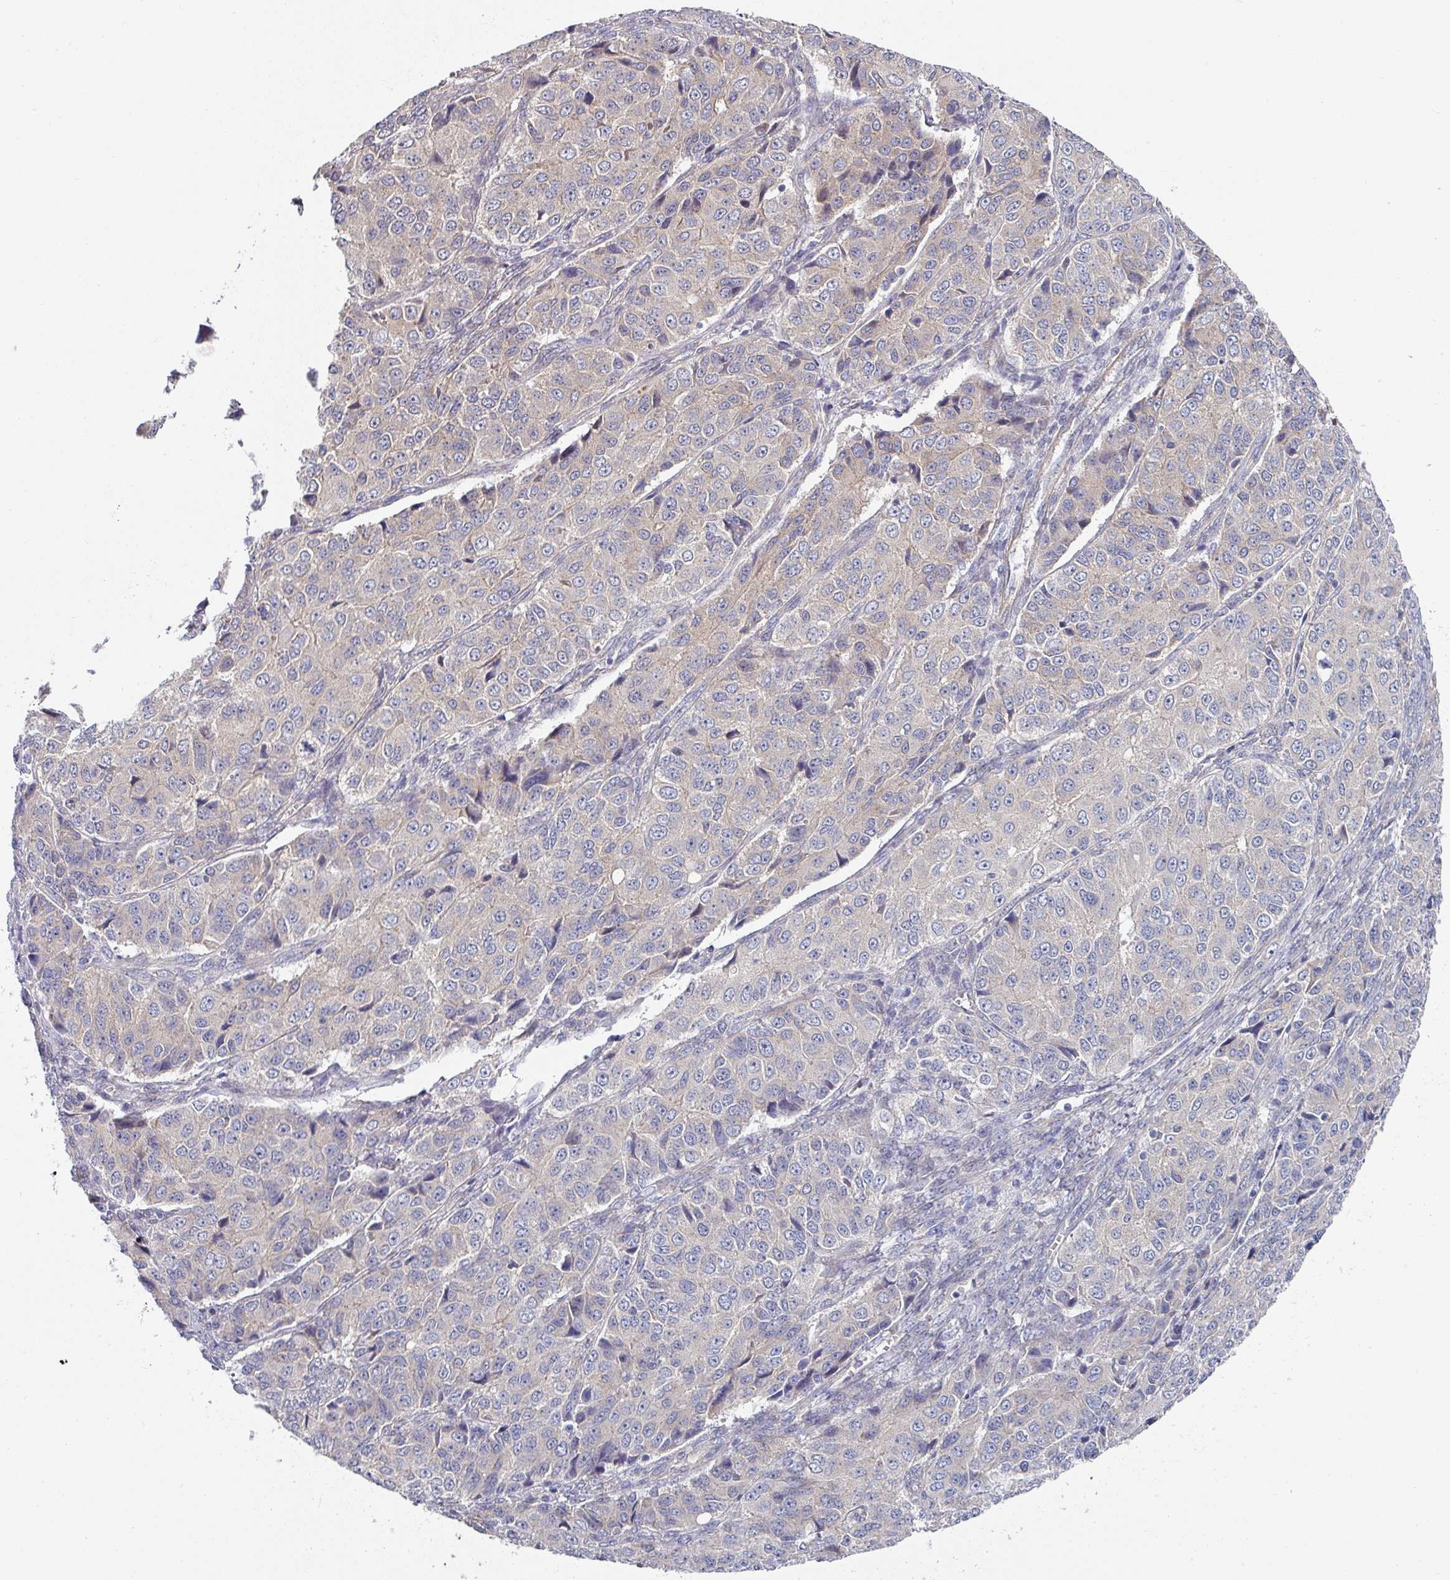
{"staining": {"intensity": "weak", "quantity": "<25%", "location": "cytoplasmic/membranous"}, "tissue": "ovarian cancer", "cell_type": "Tumor cells", "image_type": "cancer", "snomed": [{"axis": "morphology", "description": "Carcinoma, endometroid"}, {"axis": "topography", "description": "Ovary"}], "caption": "Photomicrograph shows no protein staining in tumor cells of endometroid carcinoma (ovarian) tissue. (DAB immunohistochemistry (IHC) visualized using brightfield microscopy, high magnification).", "gene": "TMED5", "patient": {"sex": "female", "age": 51}}